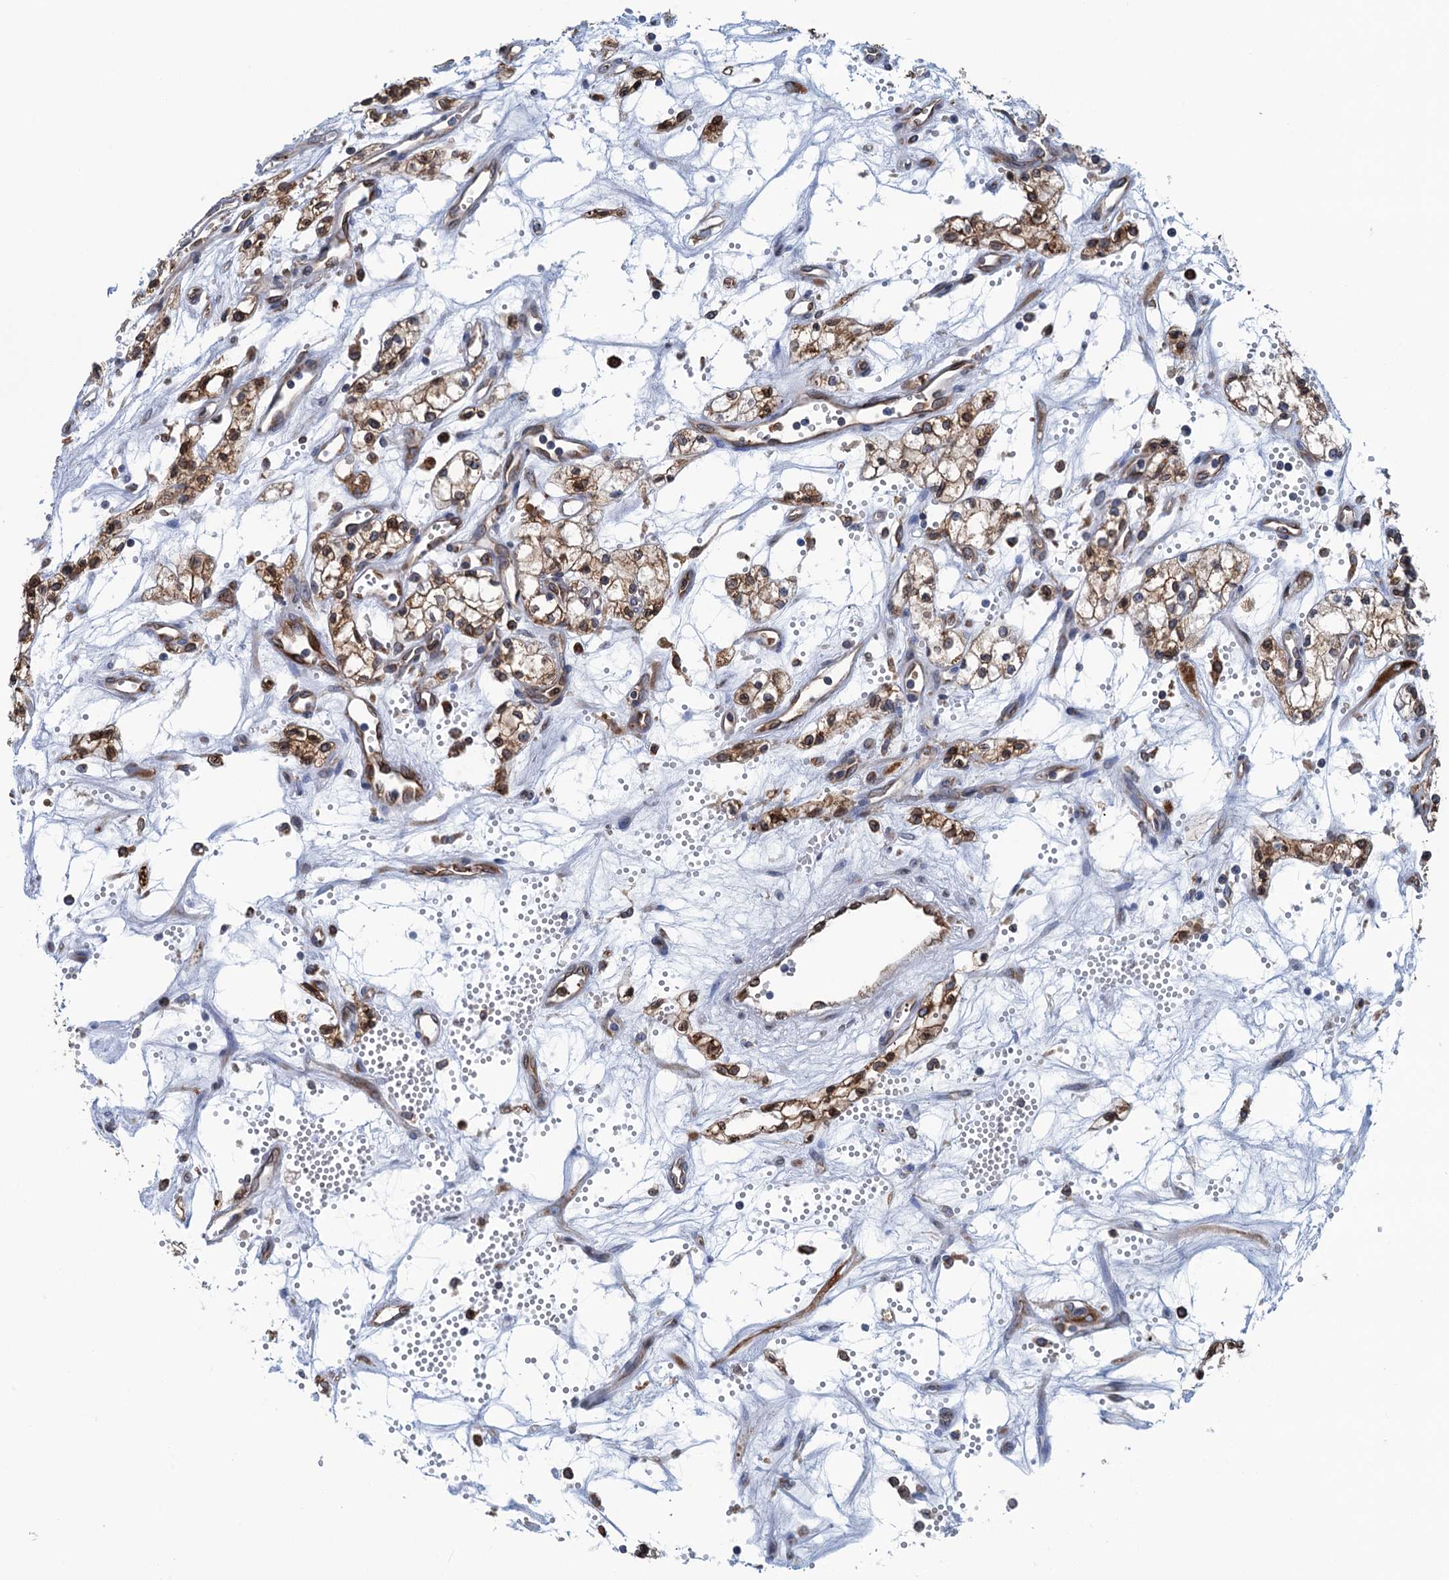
{"staining": {"intensity": "moderate", "quantity": "25%-75%", "location": "cytoplasmic/membranous"}, "tissue": "renal cancer", "cell_type": "Tumor cells", "image_type": "cancer", "snomed": [{"axis": "morphology", "description": "Adenocarcinoma, NOS"}, {"axis": "topography", "description": "Kidney"}], "caption": "Moderate cytoplasmic/membranous expression is appreciated in about 25%-75% of tumor cells in renal adenocarcinoma.", "gene": "TMEM205", "patient": {"sex": "male", "age": 59}}